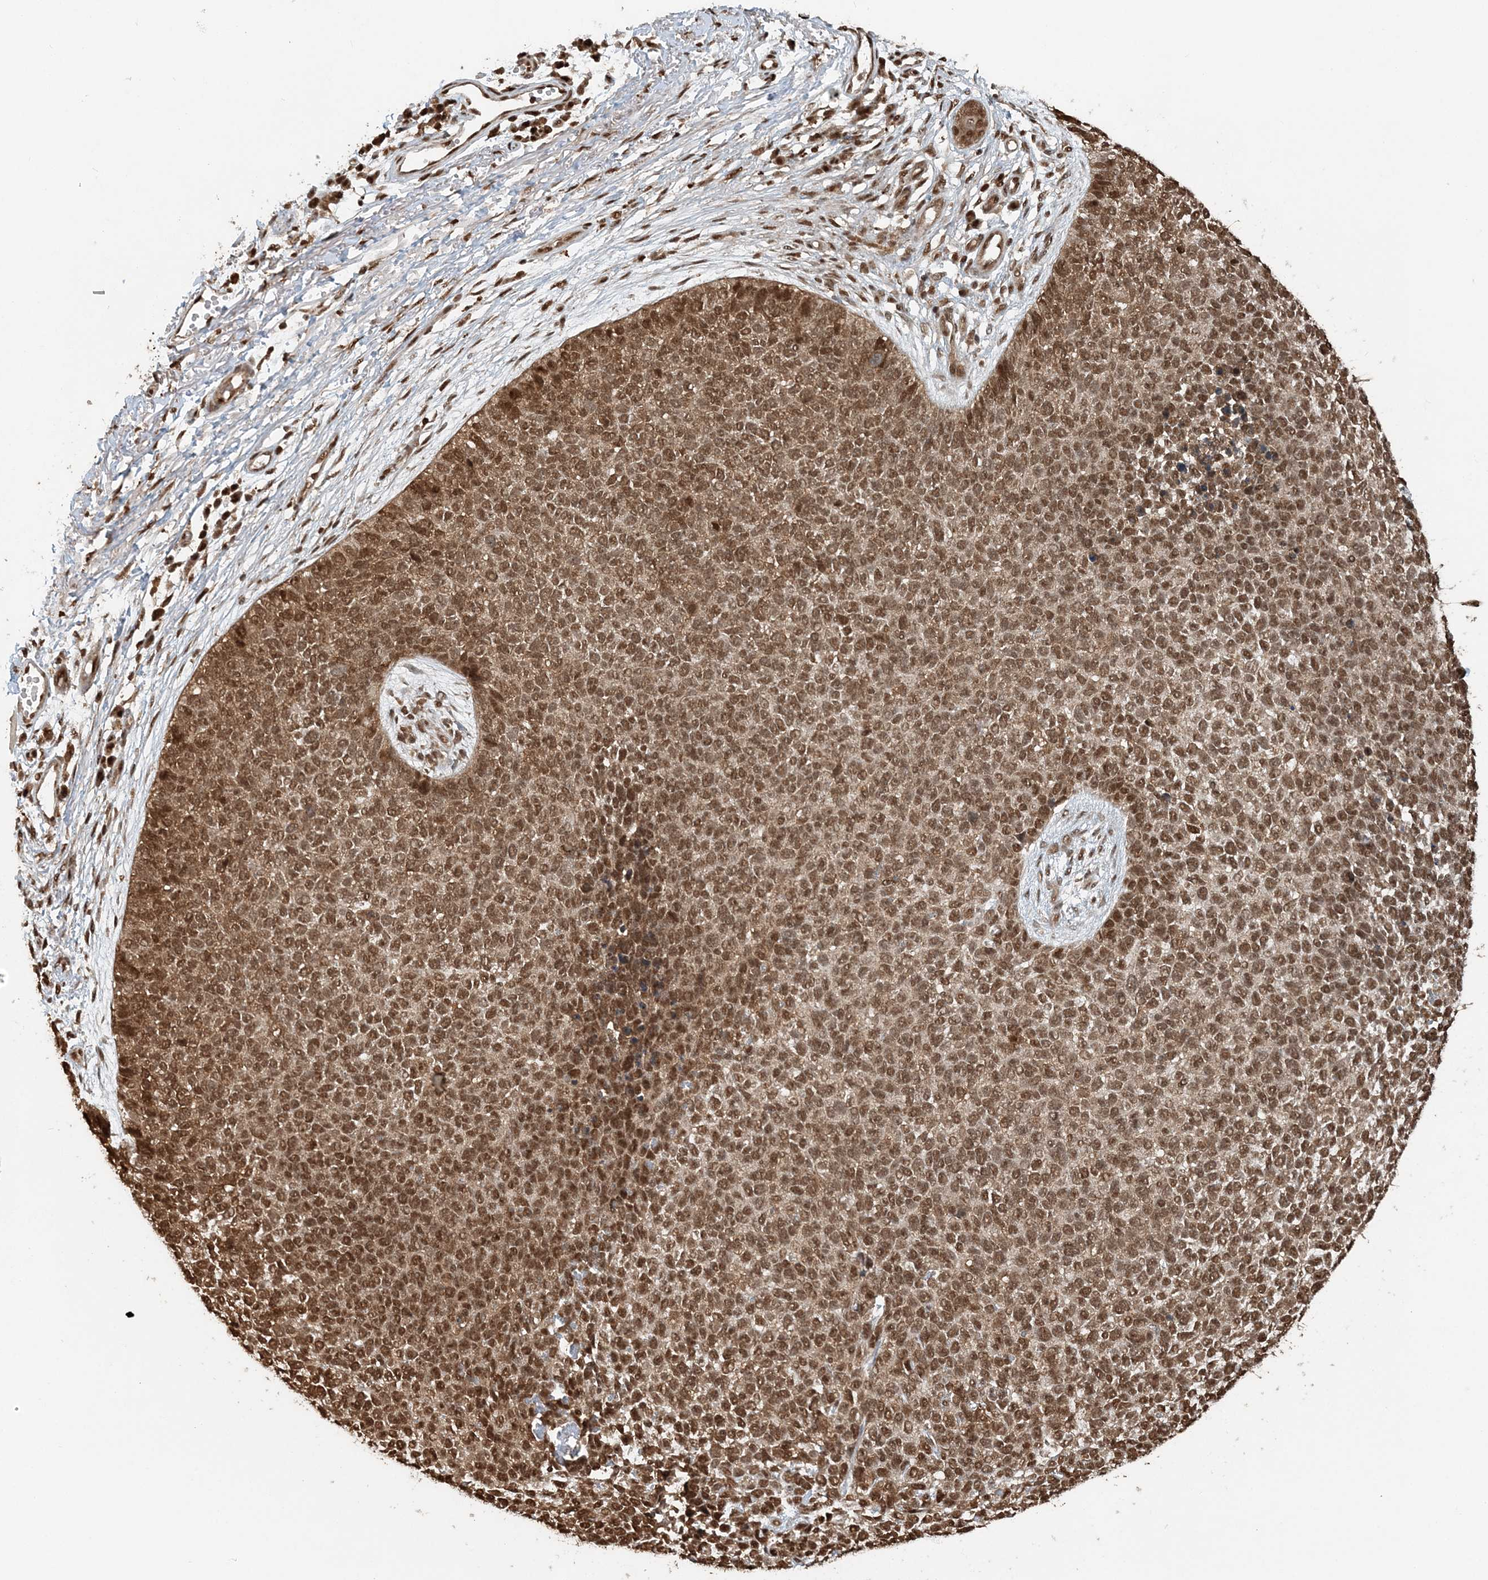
{"staining": {"intensity": "moderate", "quantity": ">75%", "location": "cytoplasmic/membranous,nuclear"}, "tissue": "skin cancer", "cell_type": "Tumor cells", "image_type": "cancer", "snomed": [{"axis": "morphology", "description": "Basal cell carcinoma"}, {"axis": "topography", "description": "Skin"}], "caption": "A photomicrograph of human skin basal cell carcinoma stained for a protein exhibits moderate cytoplasmic/membranous and nuclear brown staining in tumor cells. (brown staining indicates protein expression, while blue staining denotes nuclei).", "gene": "ARHGAP35", "patient": {"sex": "female", "age": 84}}